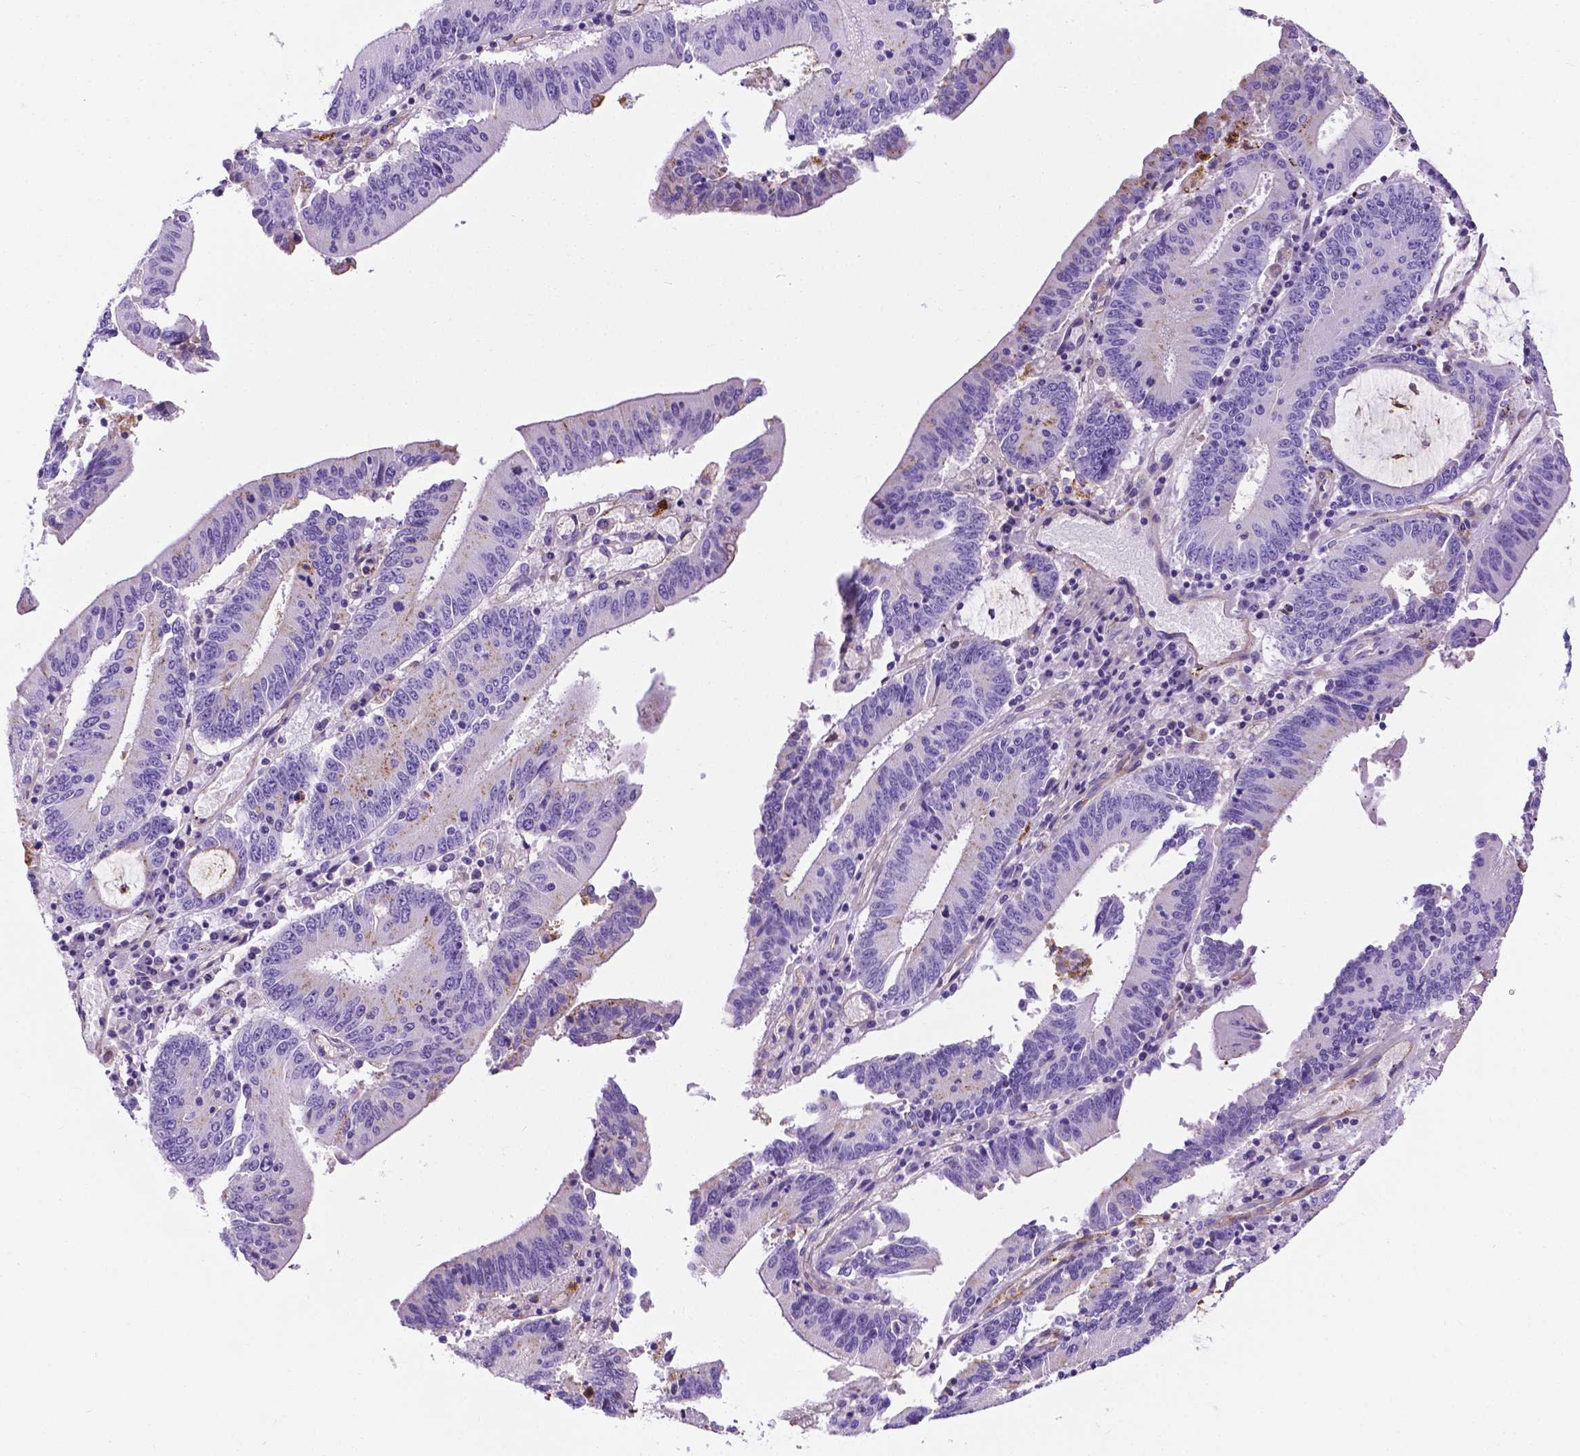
{"staining": {"intensity": "weak", "quantity": "<25%", "location": "cytoplasmic/membranous"}, "tissue": "stomach cancer", "cell_type": "Tumor cells", "image_type": "cancer", "snomed": [{"axis": "morphology", "description": "Adenocarcinoma, NOS"}, {"axis": "topography", "description": "Stomach, upper"}], "caption": "Tumor cells show no significant protein expression in adenocarcinoma (stomach).", "gene": "APOE", "patient": {"sex": "male", "age": 68}}